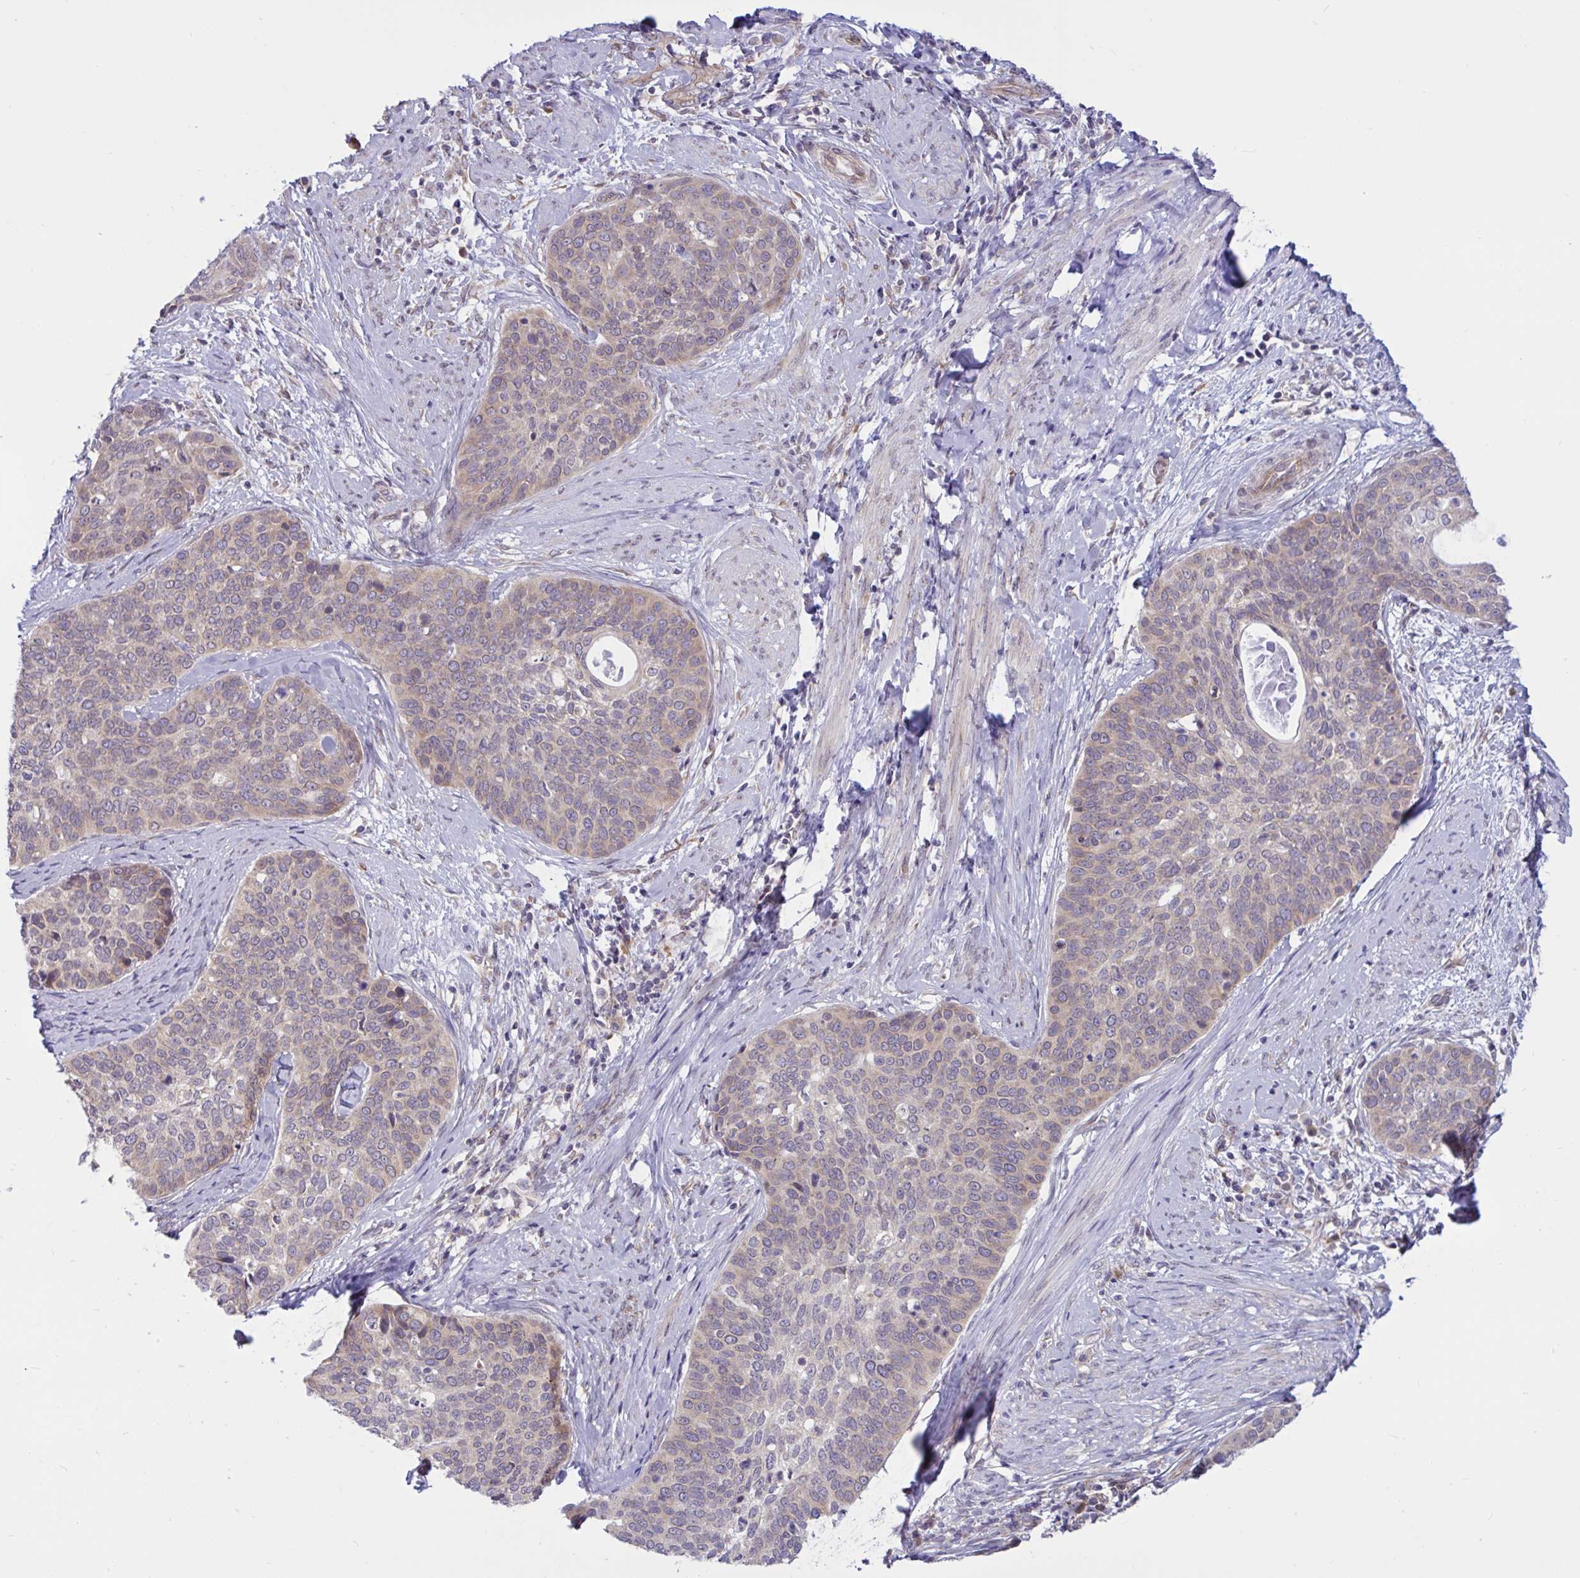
{"staining": {"intensity": "weak", "quantity": ">75%", "location": "cytoplasmic/membranous"}, "tissue": "cervical cancer", "cell_type": "Tumor cells", "image_type": "cancer", "snomed": [{"axis": "morphology", "description": "Squamous cell carcinoma, NOS"}, {"axis": "topography", "description": "Cervix"}], "caption": "IHC micrograph of human cervical cancer stained for a protein (brown), which displays low levels of weak cytoplasmic/membranous expression in approximately >75% of tumor cells.", "gene": "CAMLG", "patient": {"sex": "female", "age": 69}}